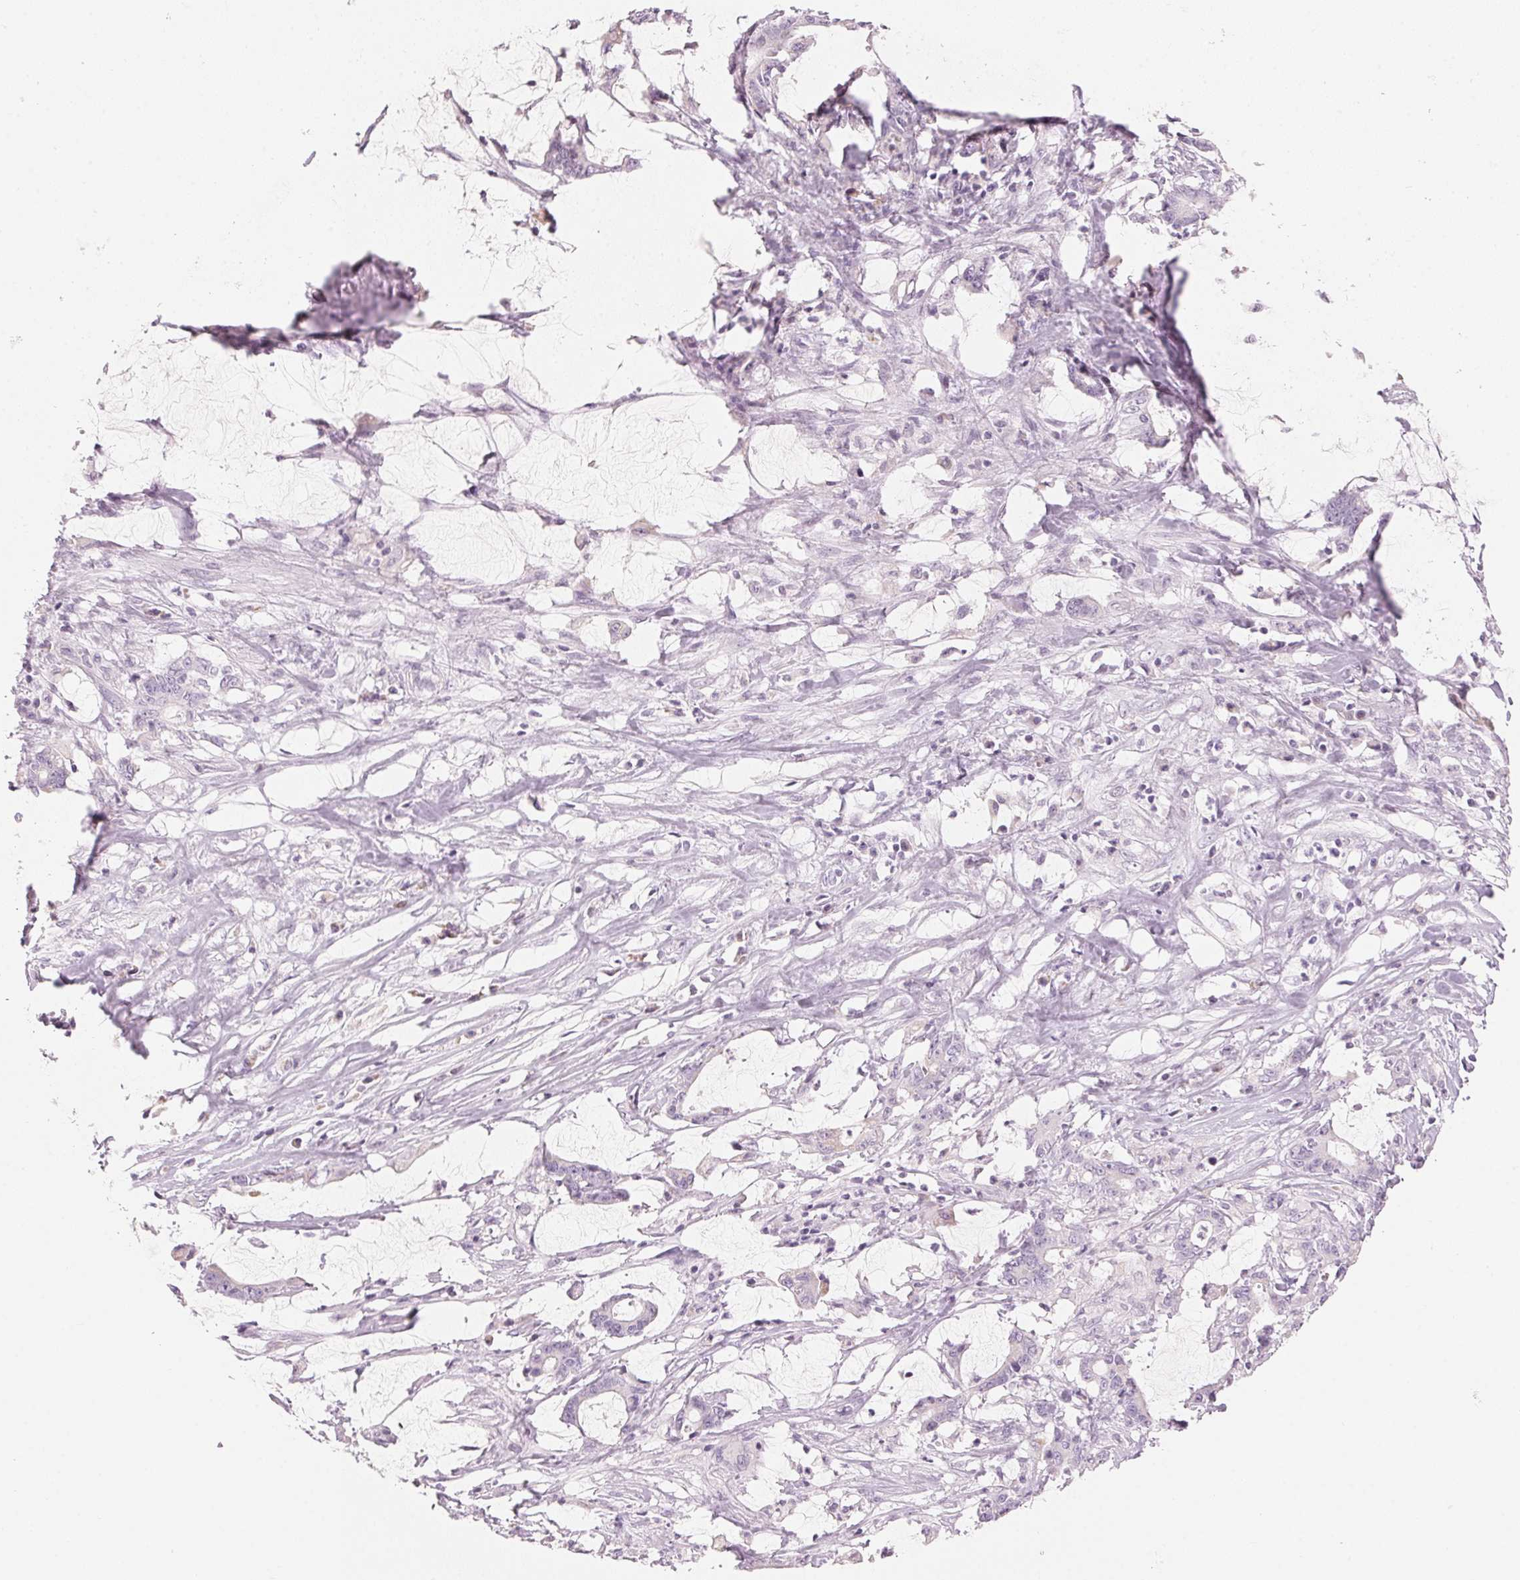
{"staining": {"intensity": "negative", "quantity": "none", "location": "none"}, "tissue": "stomach cancer", "cell_type": "Tumor cells", "image_type": "cancer", "snomed": [{"axis": "morphology", "description": "Adenocarcinoma, NOS"}, {"axis": "topography", "description": "Stomach, upper"}], "caption": "Stomach adenocarcinoma was stained to show a protein in brown. There is no significant expression in tumor cells.", "gene": "HOXB13", "patient": {"sex": "male", "age": 68}}